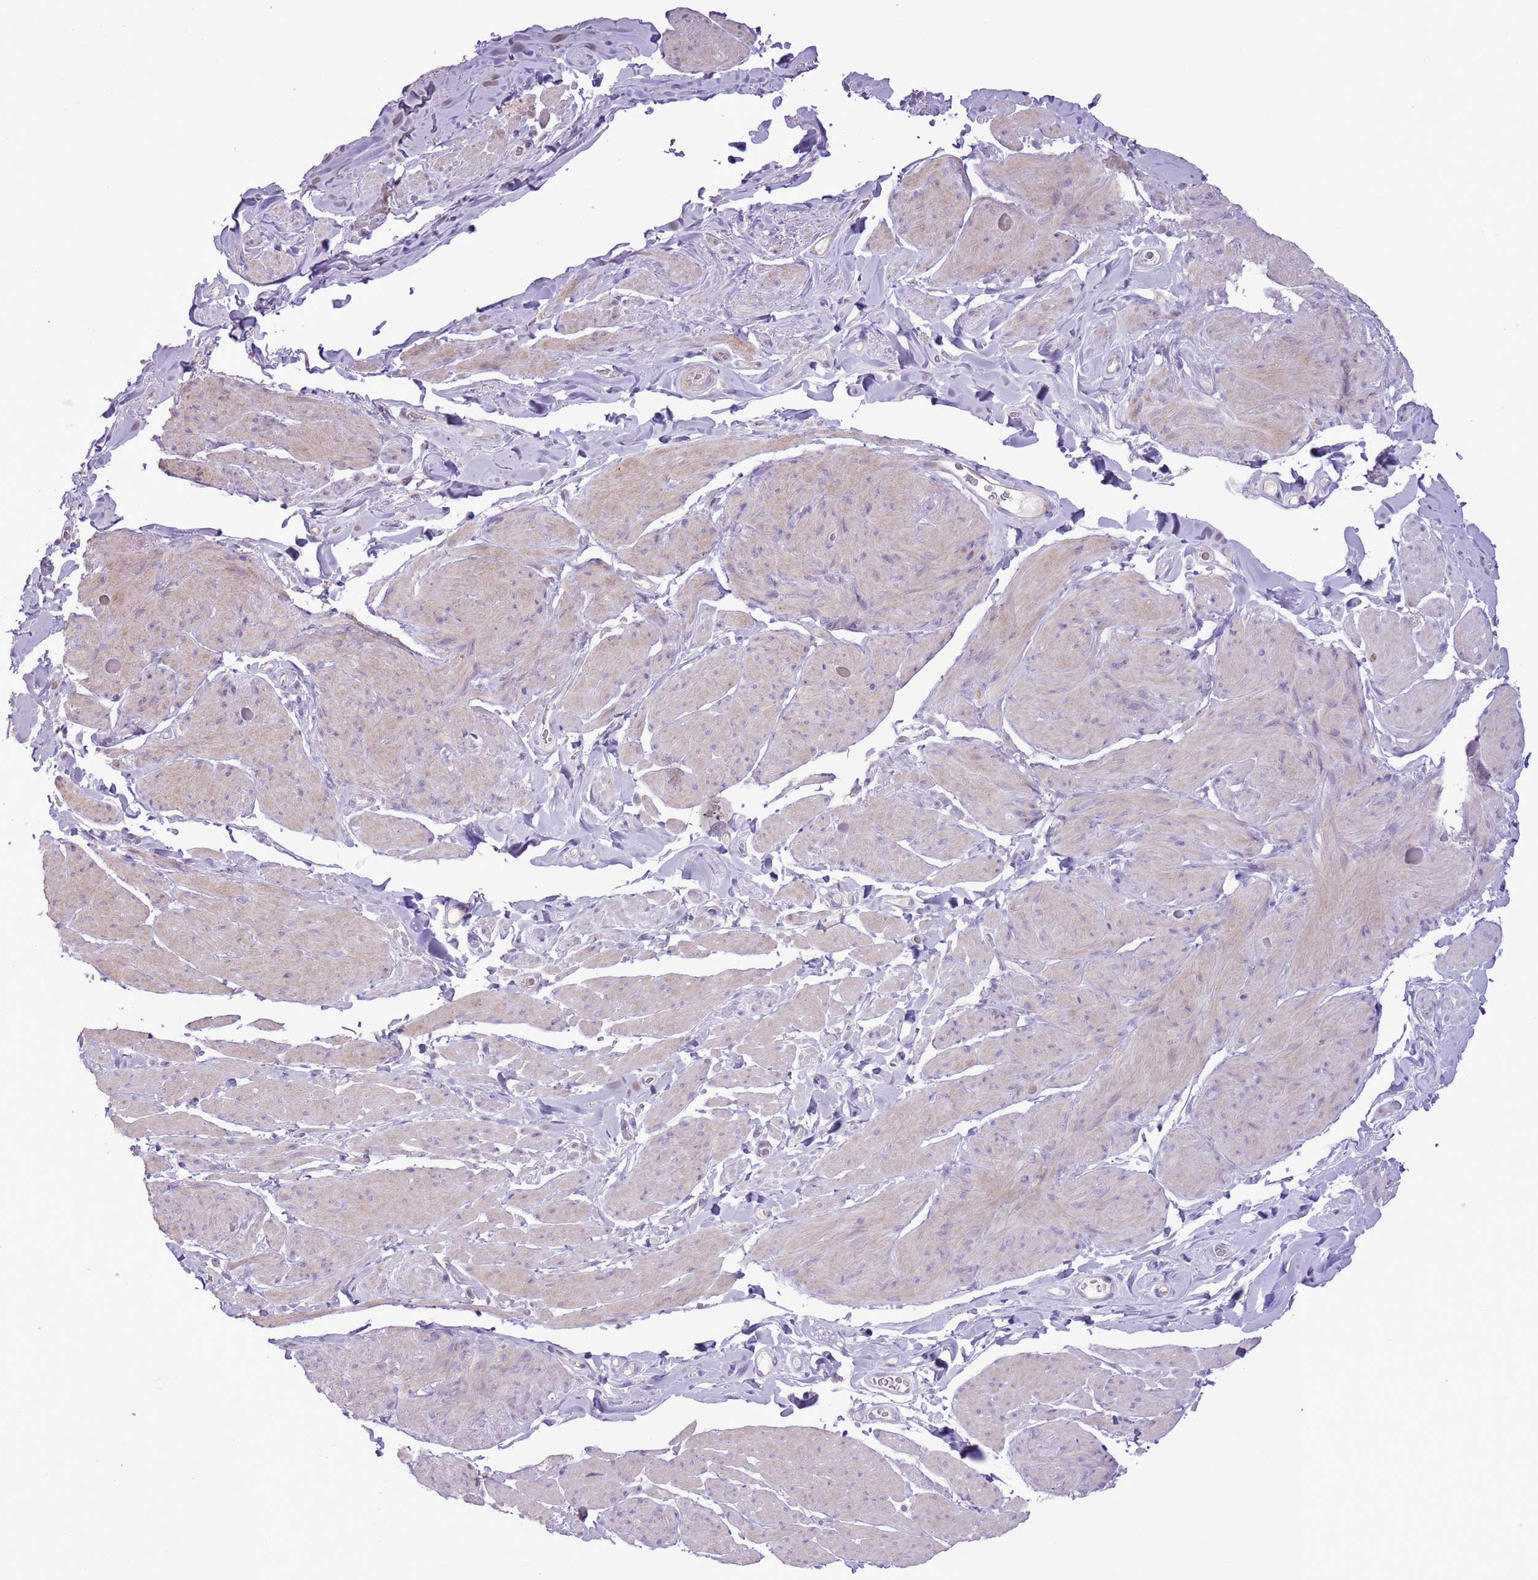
{"staining": {"intensity": "negative", "quantity": "none", "location": "none"}, "tissue": "smooth muscle", "cell_type": "Smooth muscle cells", "image_type": "normal", "snomed": [{"axis": "morphology", "description": "Normal tissue, NOS"}, {"axis": "topography", "description": "Smooth muscle"}, {"axis": "topography", "description": "Peripheral nerve tissue"}], "caption": "Immunohistochemistry (IHC) micrograph of unremarkable human smooth muscle stained for a protein (brown), which demonstrates no expression in smooth muscle cells. (Stains: DAB IHC with hematoxylin counter stain, Microscopy: brightfield microscopy at high magnification).", "gene": "GMNN", "patient": {"sex": "male", "age": 69}}